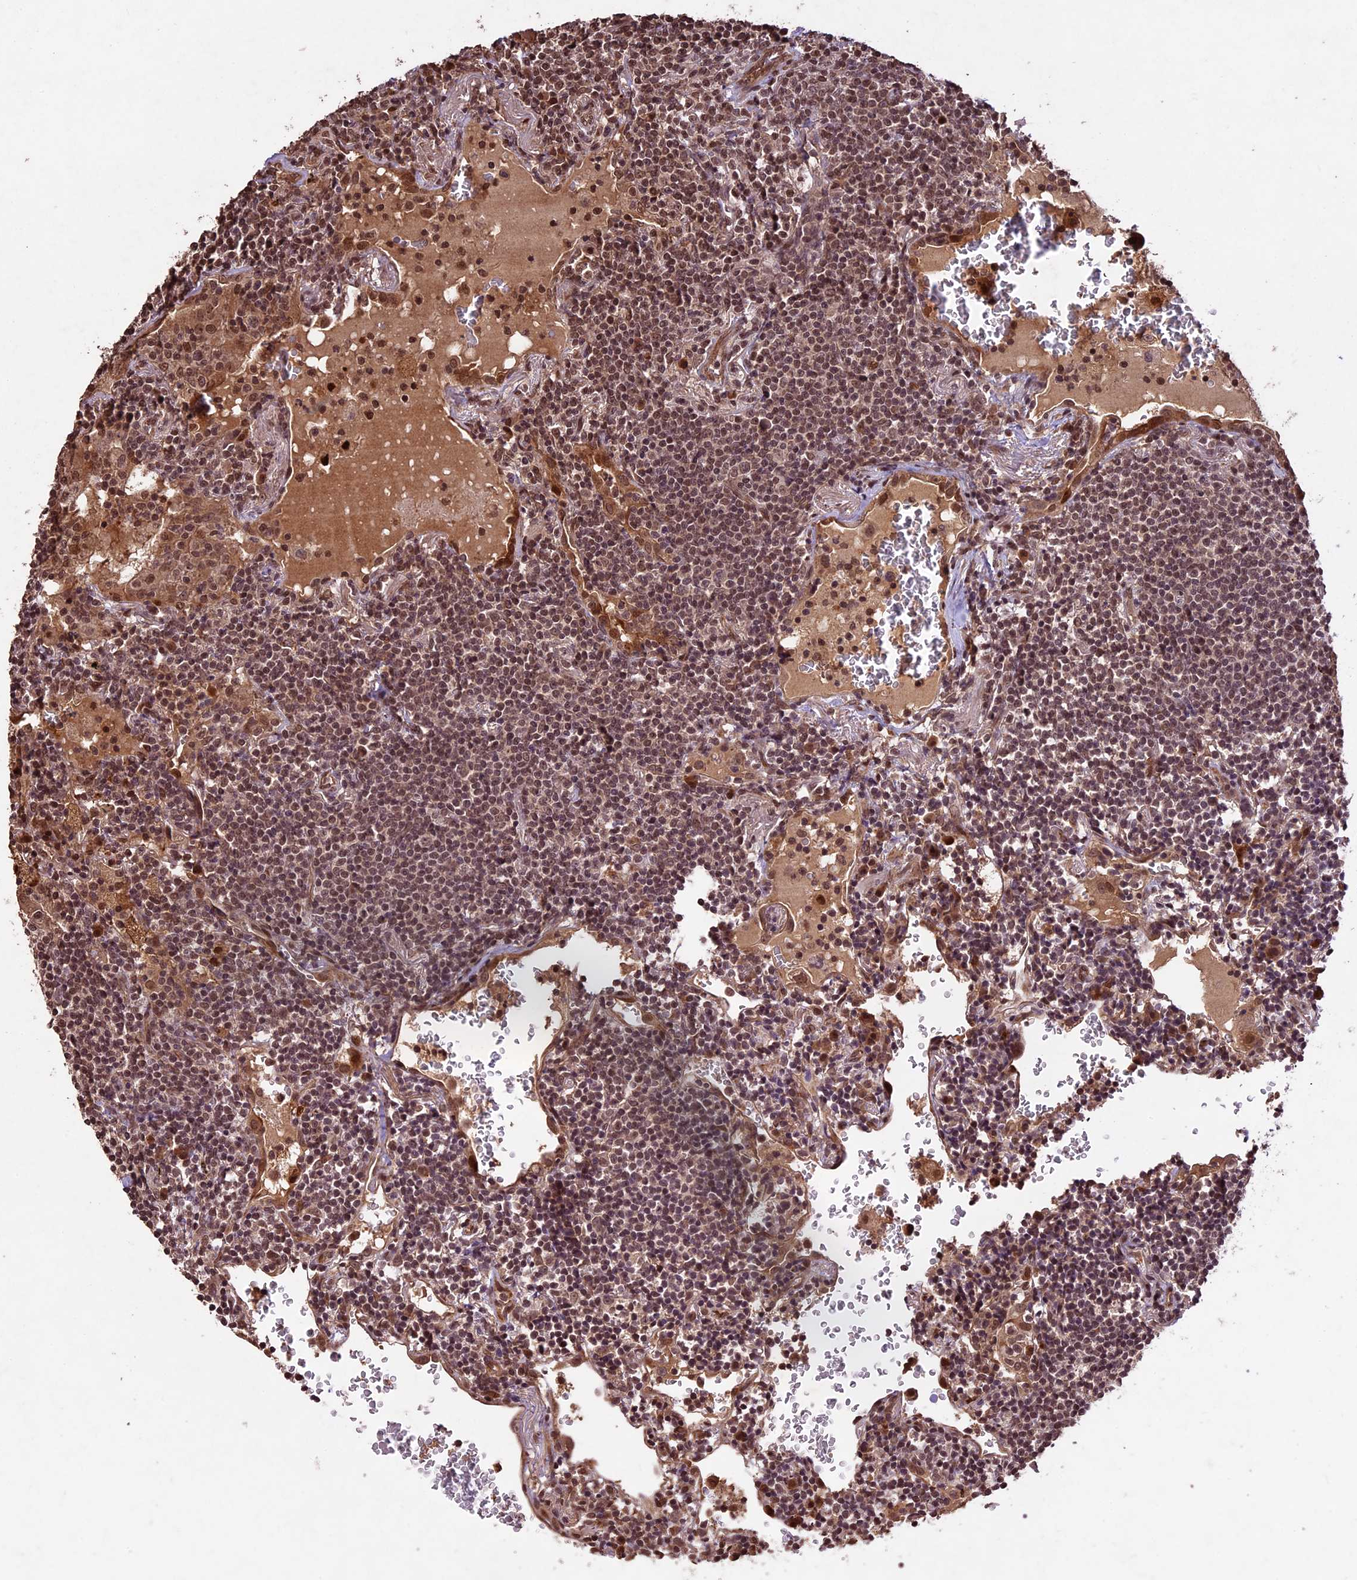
{"staining": {"intensity": "moderate", "quantity": ">75%", "location": "nuclear"}, "tissue": "lymphoma", "cell_type": "Tumor cells", "image_type": "cancer", "snomed": [{"axis": "morphology", "description": "Malignant lymphoma, non-Hodgkin's type, Low grade"}, {"axis": "topography", "description": "Lung"}], "caption": "Moderate nuclear protein positivity is seen in about >75% of tumor cells in low-grade malignant lymphoma, non-Hodgkin's type.", "gene": "CDKN2AIP", "patient": {"sex": "female", "age": 71}}